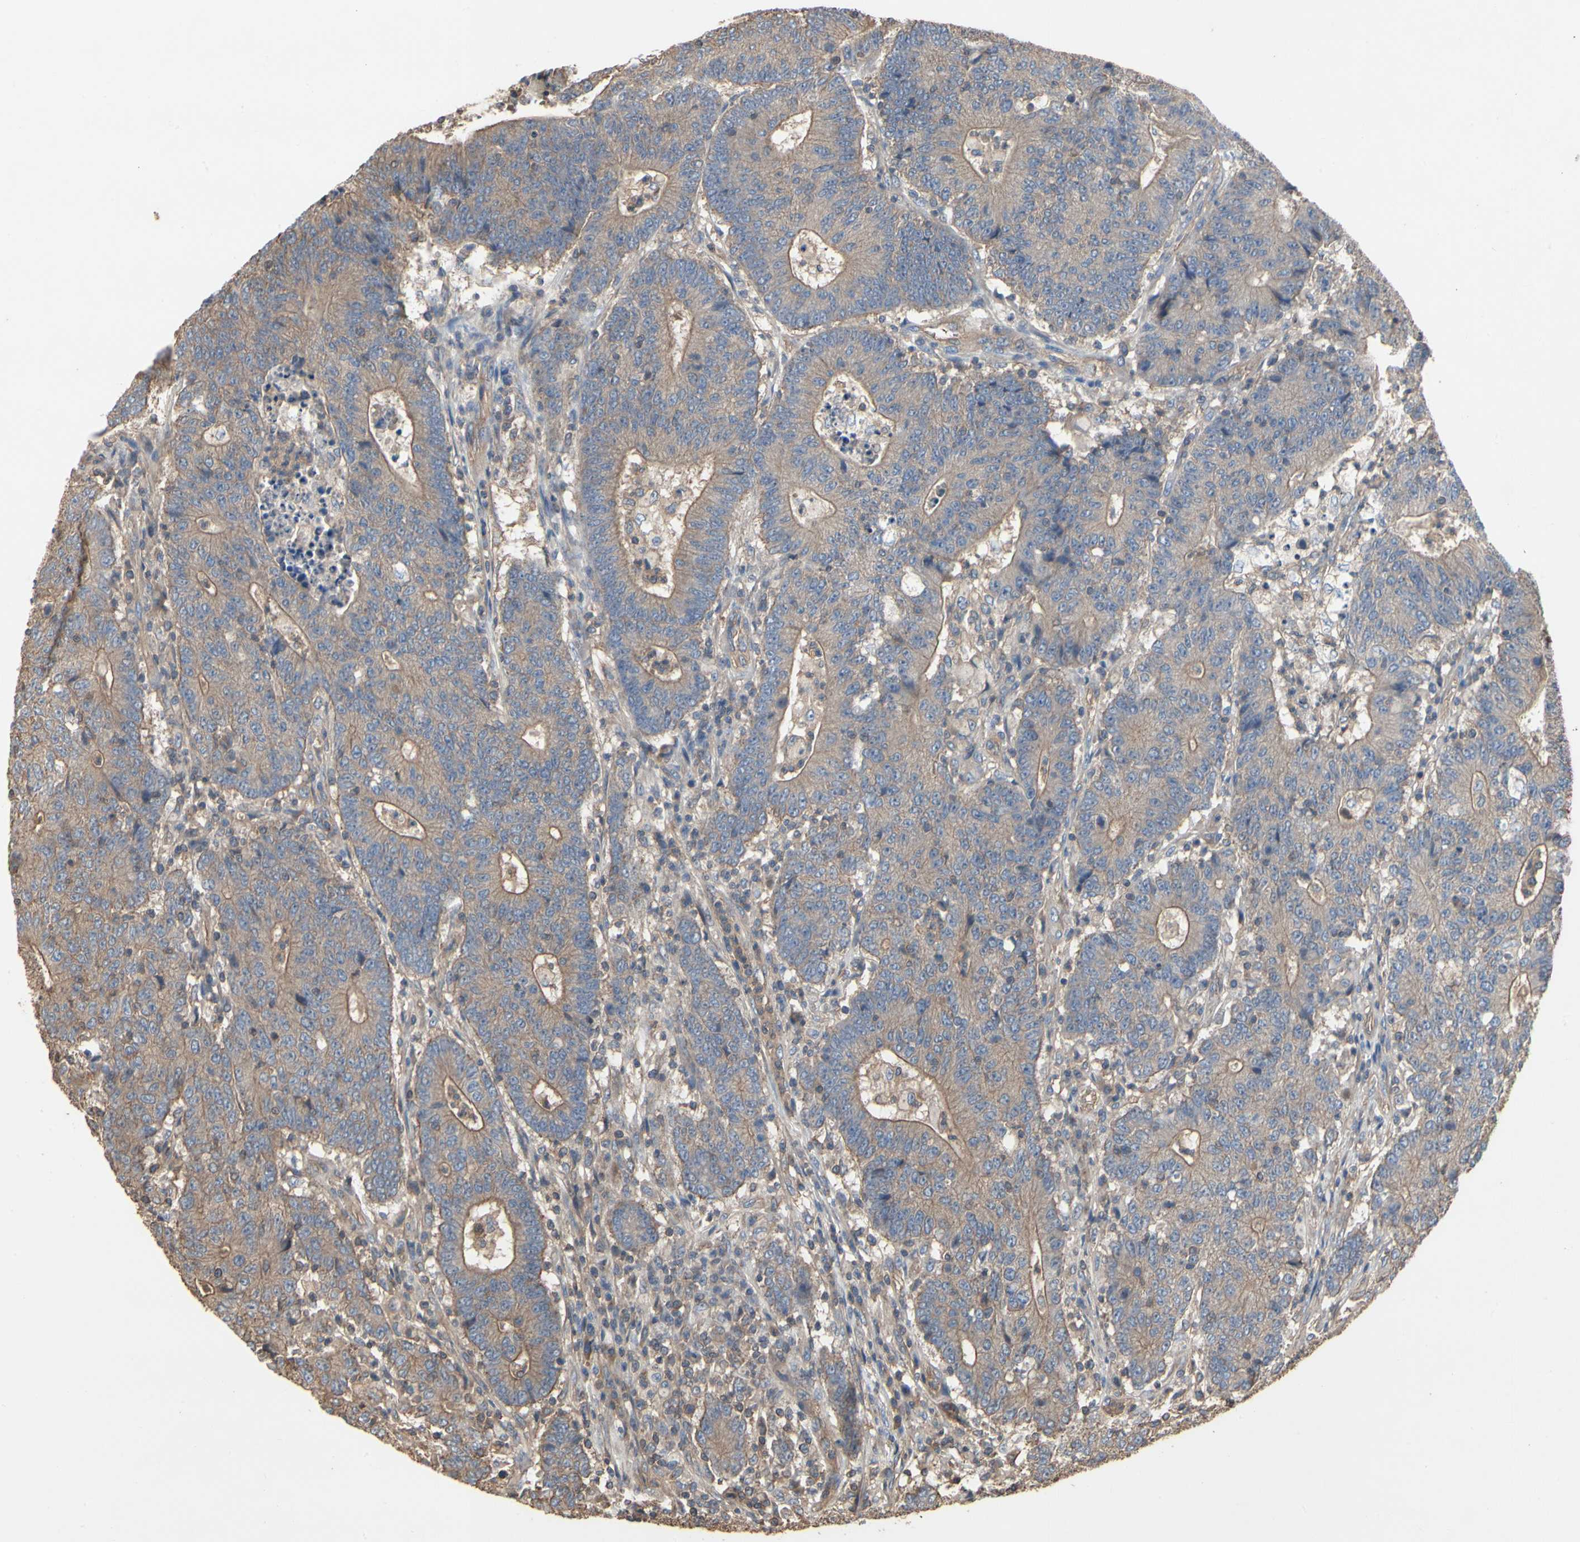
{"staining": {"intensity": "moderate", "quantity": ">75%", "location": "cytoplasmic/membranous"}, "tissue": "colorectal cancer", "cell_type": "Tumor cells", "image_type": "cancer", "snomed": [{"axis": "morphology", "description": "Normal tissue, NOS"}, {"axis": "morphology", "description": "Adenocarcinoma, NOS"}, {"axis": "topography", "description": "Colon"}], "caption": "This photomicrograph exhibits IHC staining of human colorectal cancer, with medium moderate cytoplasmic/membranous expression in approximately >75% of tumor cells.", "gene": "PDZK1", "patient": {"sex": "female", "age": 75}}